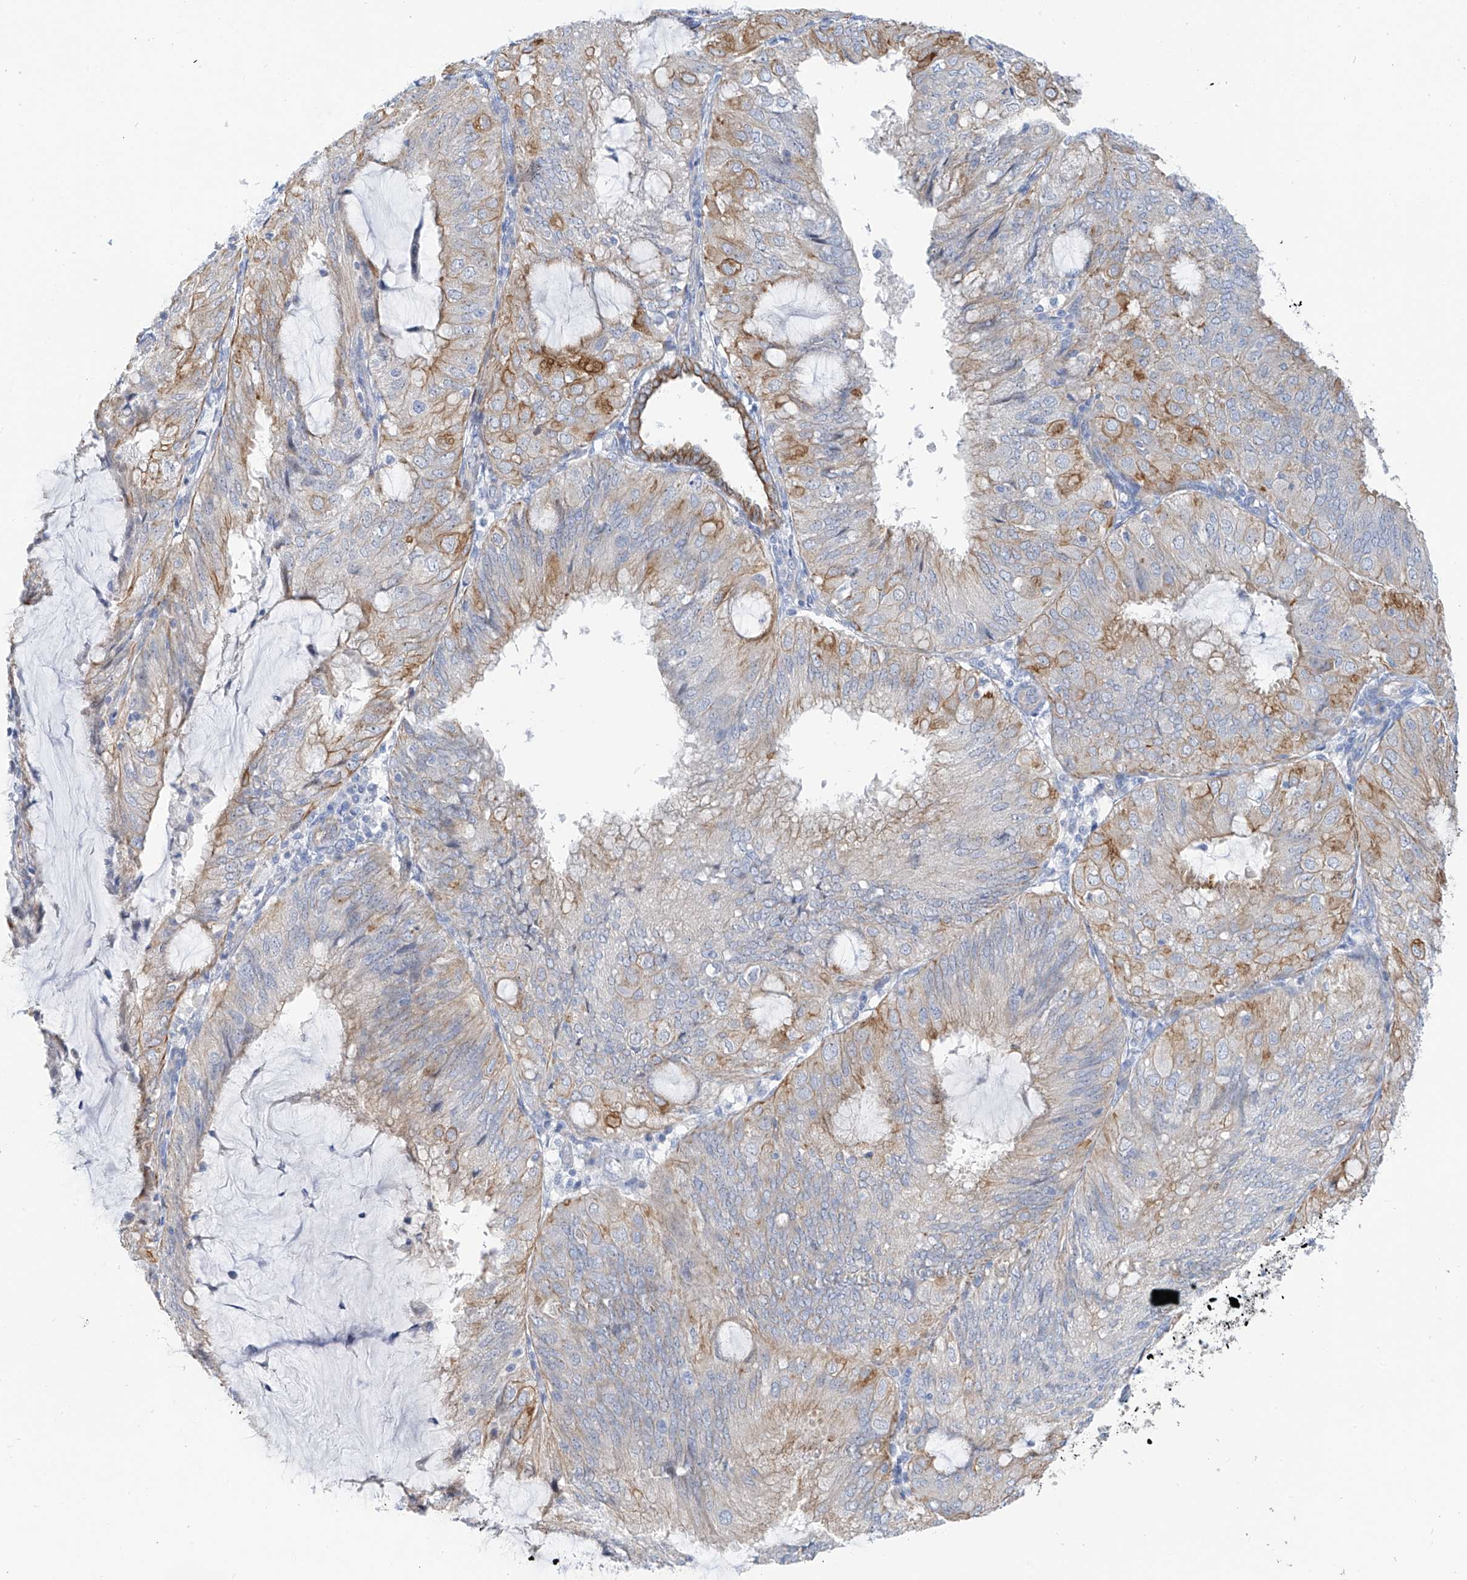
{"staining": {"intensity": "moderate", "quantity": "<25%", "location": "cytoplasmic/membranous"}, "tissue": "endometrial cancer", "cell_type": "Tumor cells", "image_type": "cancer", "snomed": [{"axis": "morphology", "description": "Adenocarcinoma, NOS"}, {"axis": "topography", "description": "Endometrium"}], "caption": "This is a photomicrograph of immunohistochemistry staining of adenocarcinoma (endometrial), which shows moderate staining in the cytoplasmic/membranous of tumor cells.", "gene": "PIK3C2B", "patient": {"sex": "female", "age": 81}}